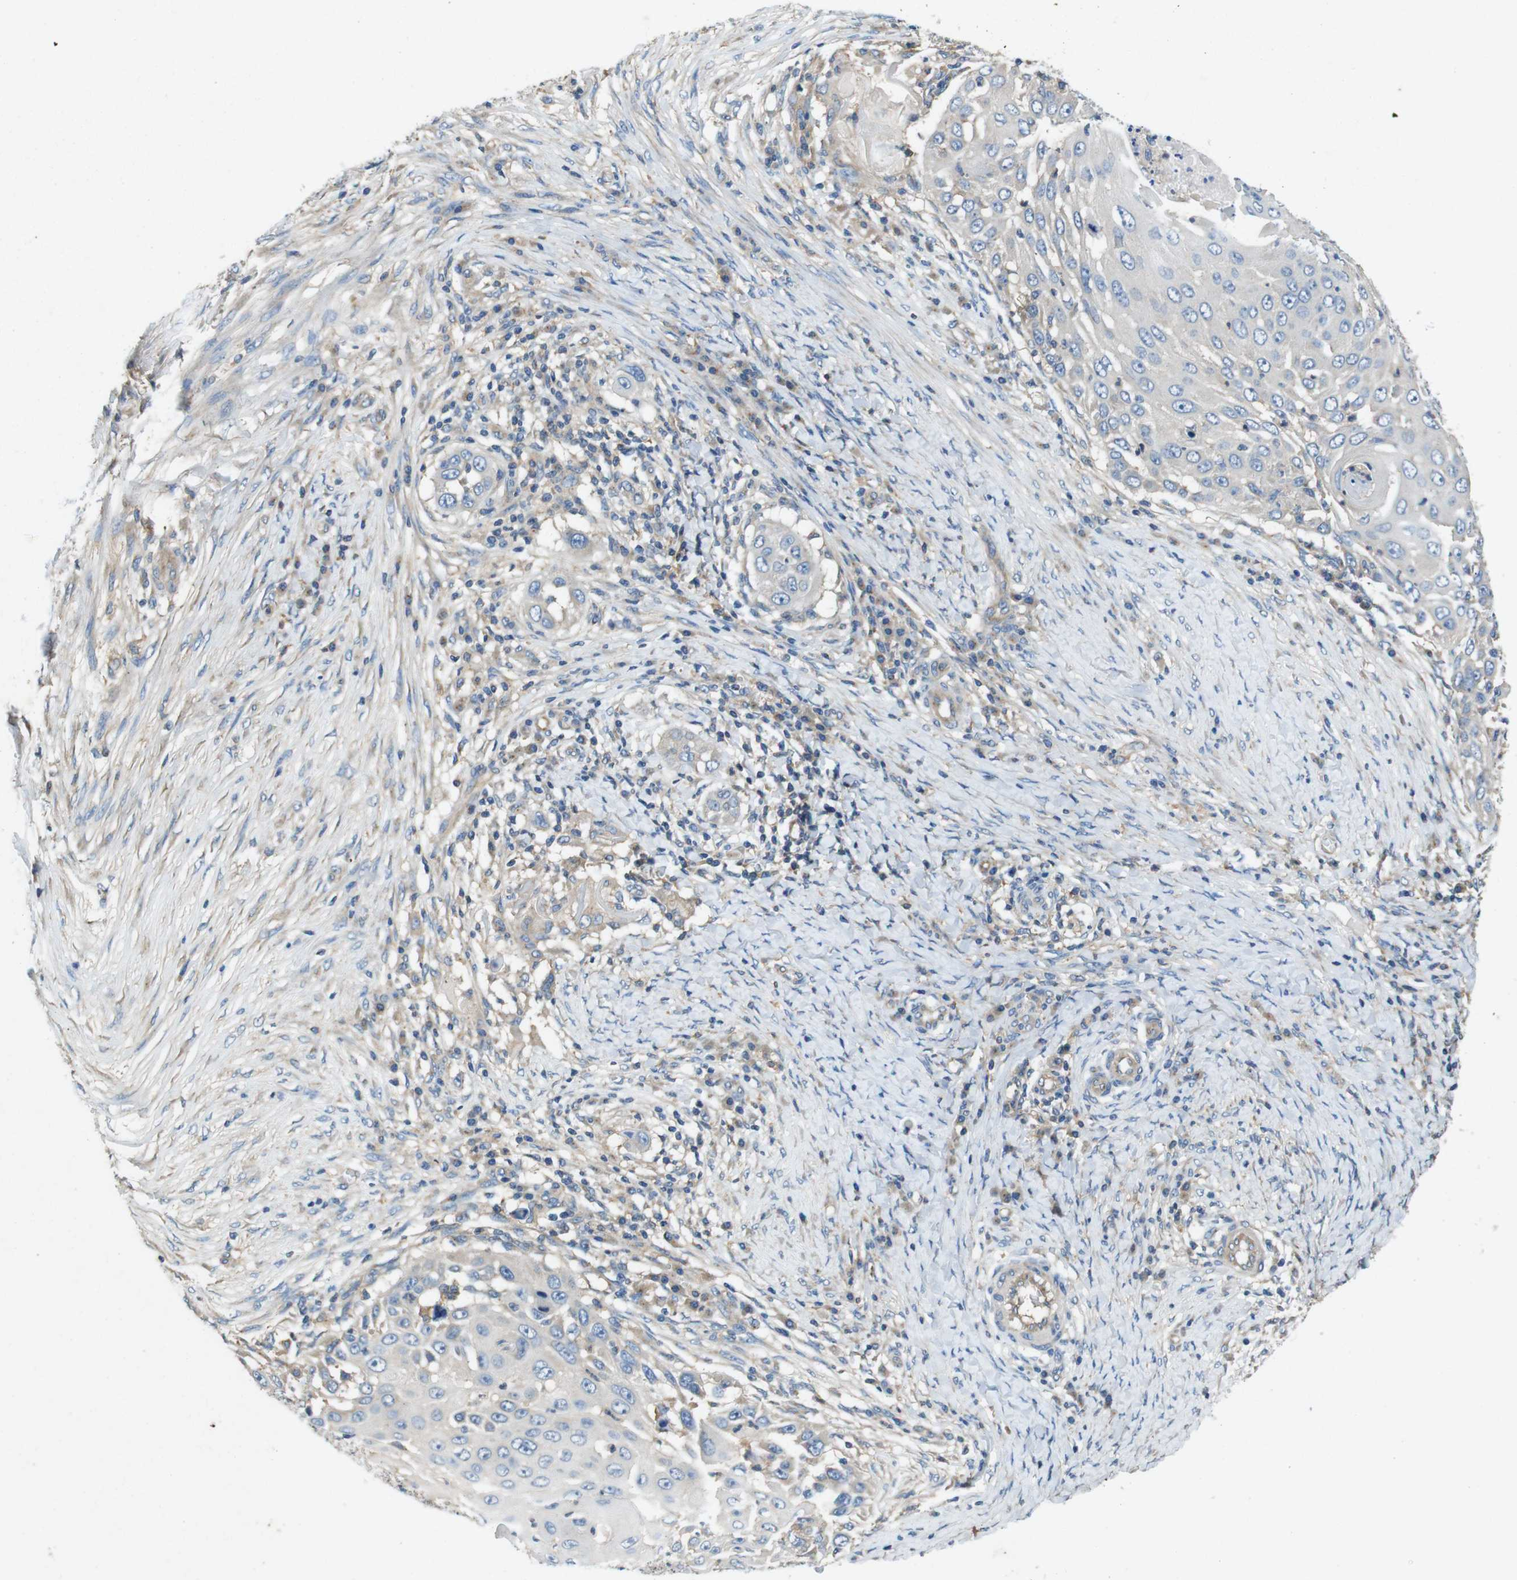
{"staining": {"intensity": "weak", "quantity": "<25%", "location": "cytoplasmic/membranous"}, "tissue": "skin cancer", "cell_type": "Tumor cells", "image_type": "cancer", "snomed": [{"axis": "morphology", "description": "Squamous cell carcinoma, NOS"}, {"axis": "topography", "description": "Skin"}], "caption": "A photomicrograph of skin cancer stained for a protein exhibits no brown staining in tumor cells.", "gene": "DCTN1", "patient": {"sex": "female", "age": 44}}